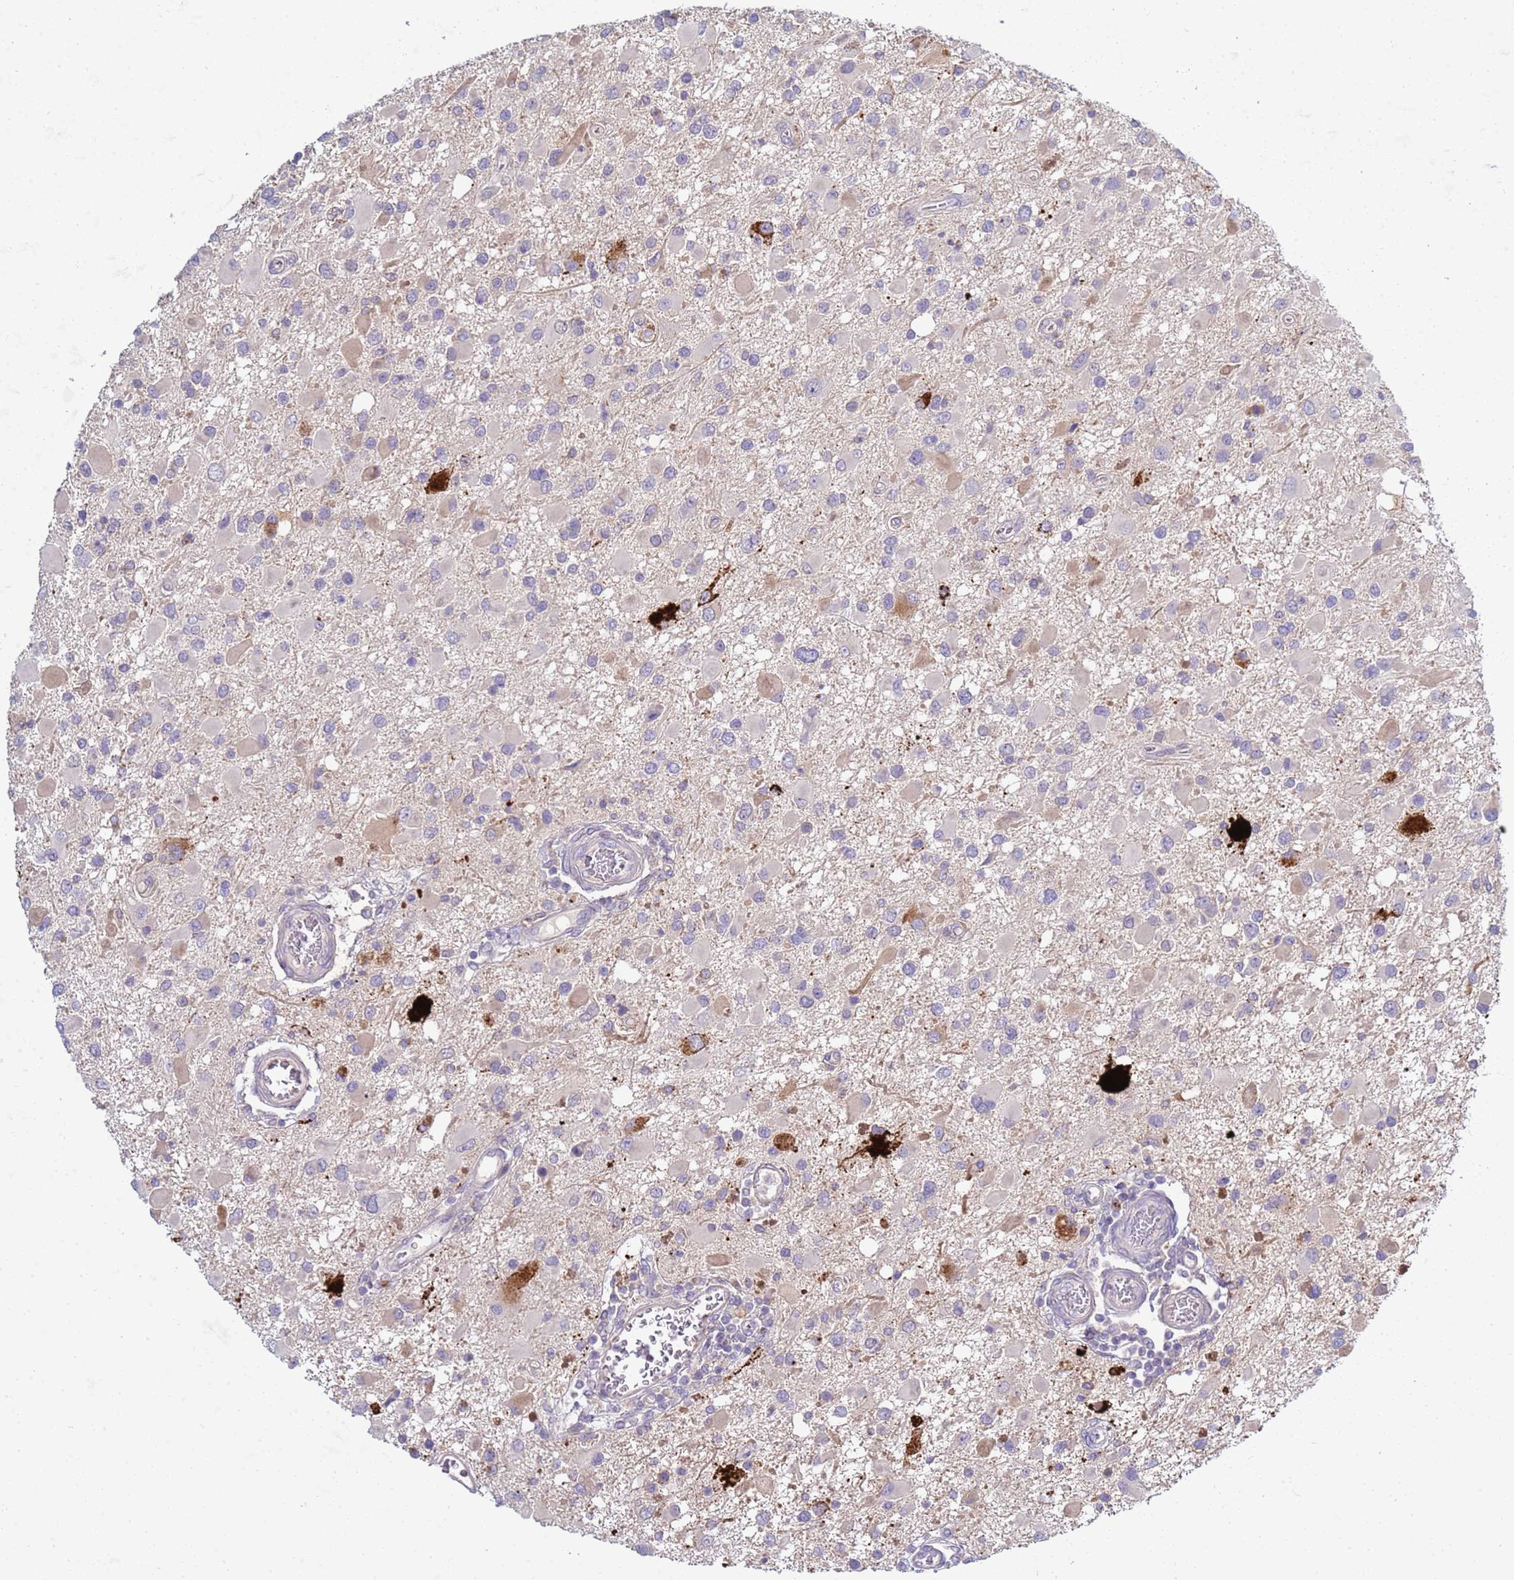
{"staining": {"intensity": "negative", "quantity": "none", "location": "none"}, "tissue": "glioma", "cell_type": "Tumor cells", "image_type": "cancer", "snomed": [{"axis": "morphology", "description": "Glioma, malignant, High grade"}, {"axis": "topography", "description": "Brain"}], "caption": "Tumor cells show no significant staining in malignant high-grade glioma.", "gene": "TRIM51", "patient": {"sex": "male", "age": 53}}